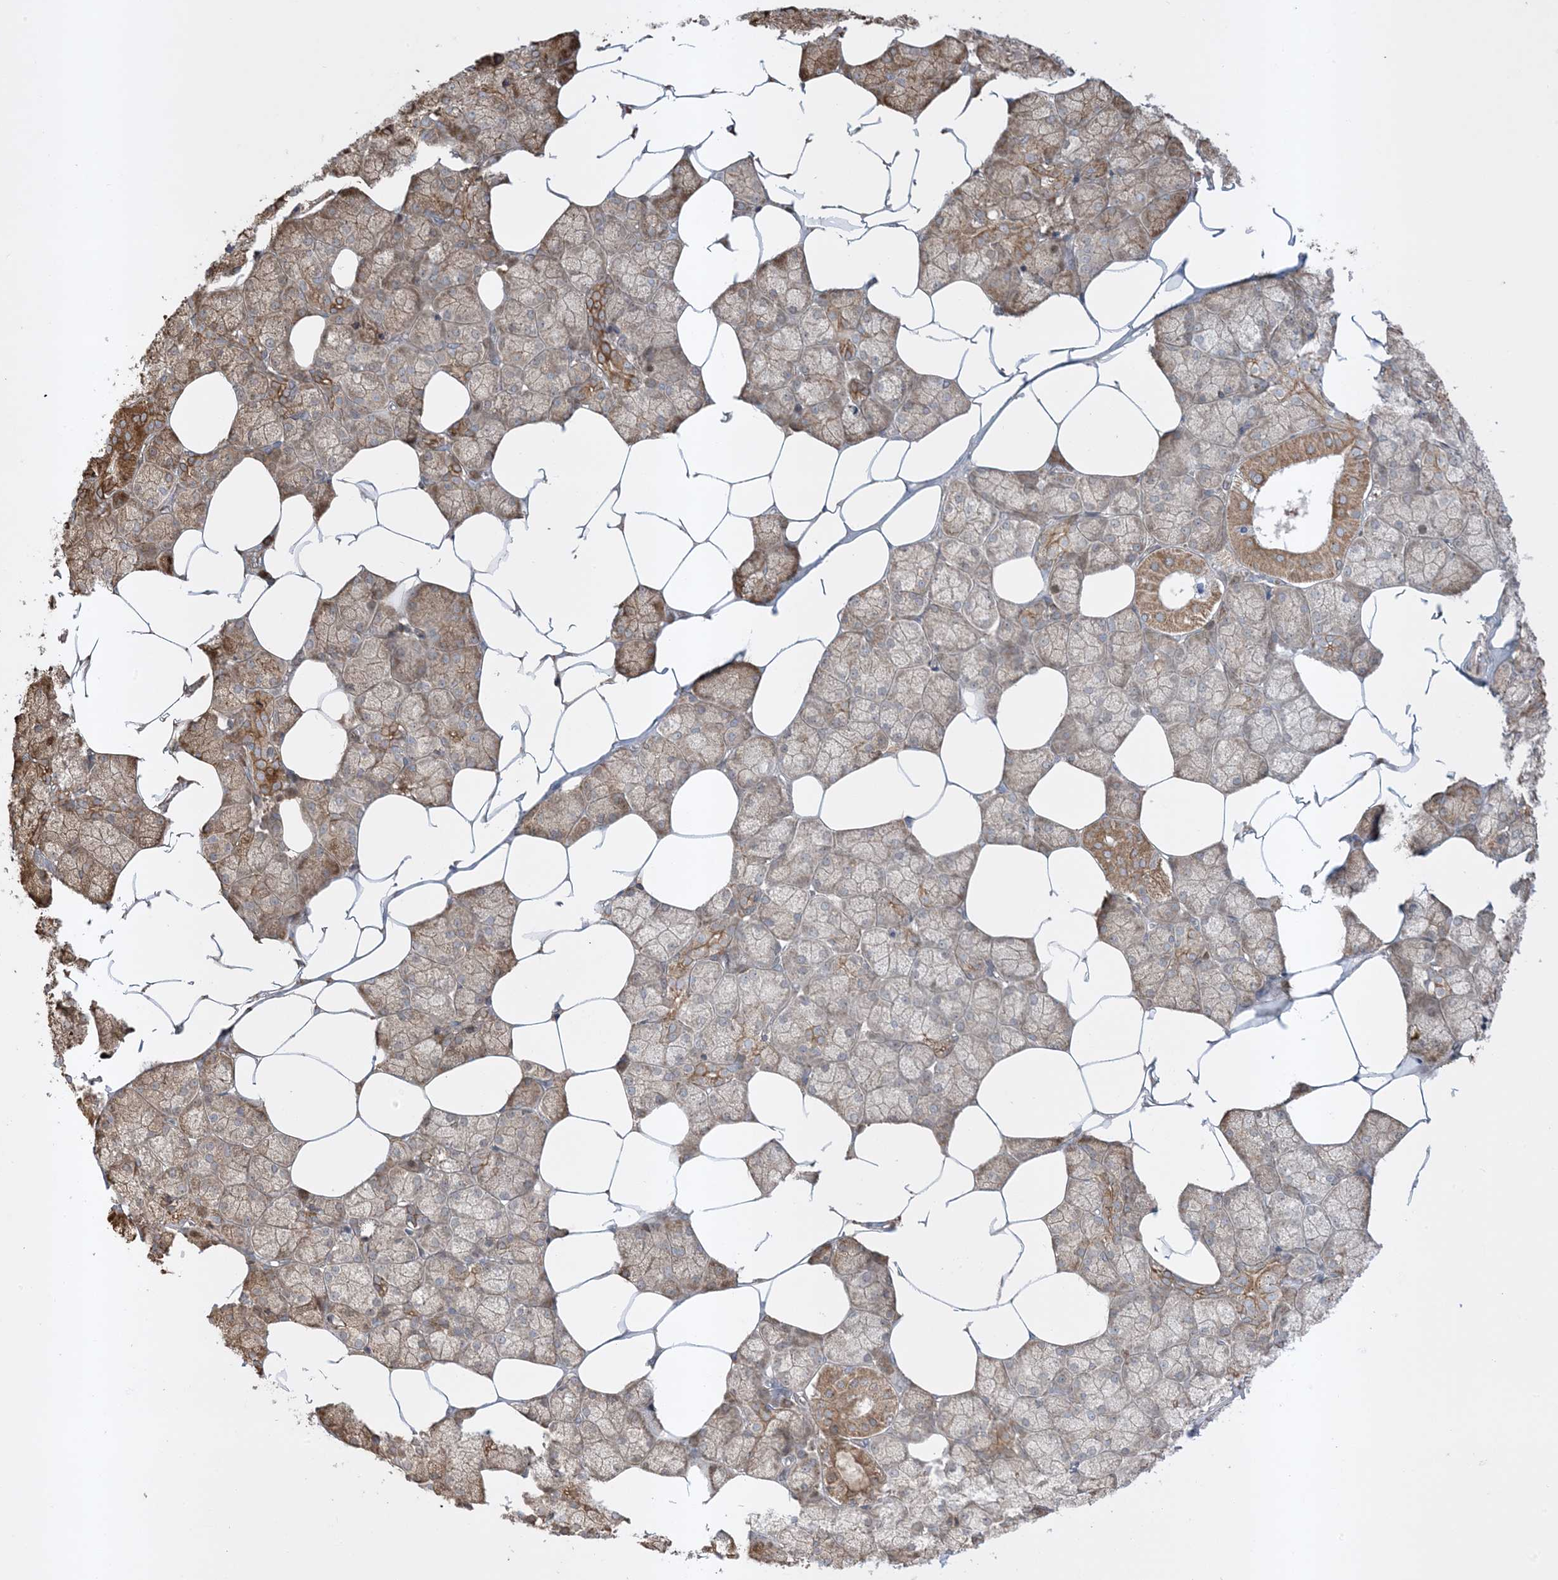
{"staining": {"intensity": "moderate", "quantity": "25%-75%", "location": "cytoplasmic/membranous"}, "tissue": "salivary gland", "cell_type": "Glandular cells", "image_type": "normal", "snomed": [{"axis": "morphology", "description": "Normal tissue, NOS"}, {"axis": "topography", "description": "Salivary gland"}], "caption": "A micrograph of human salivary gland stained for a protein displays moderate cytoplasmic/membranous brown staining in glandular cells. (DAB = brown stain, brightfield microscopy at high magnification).", "gene": "FNDC1", "patient": {"sex": "male", "age": 62}}